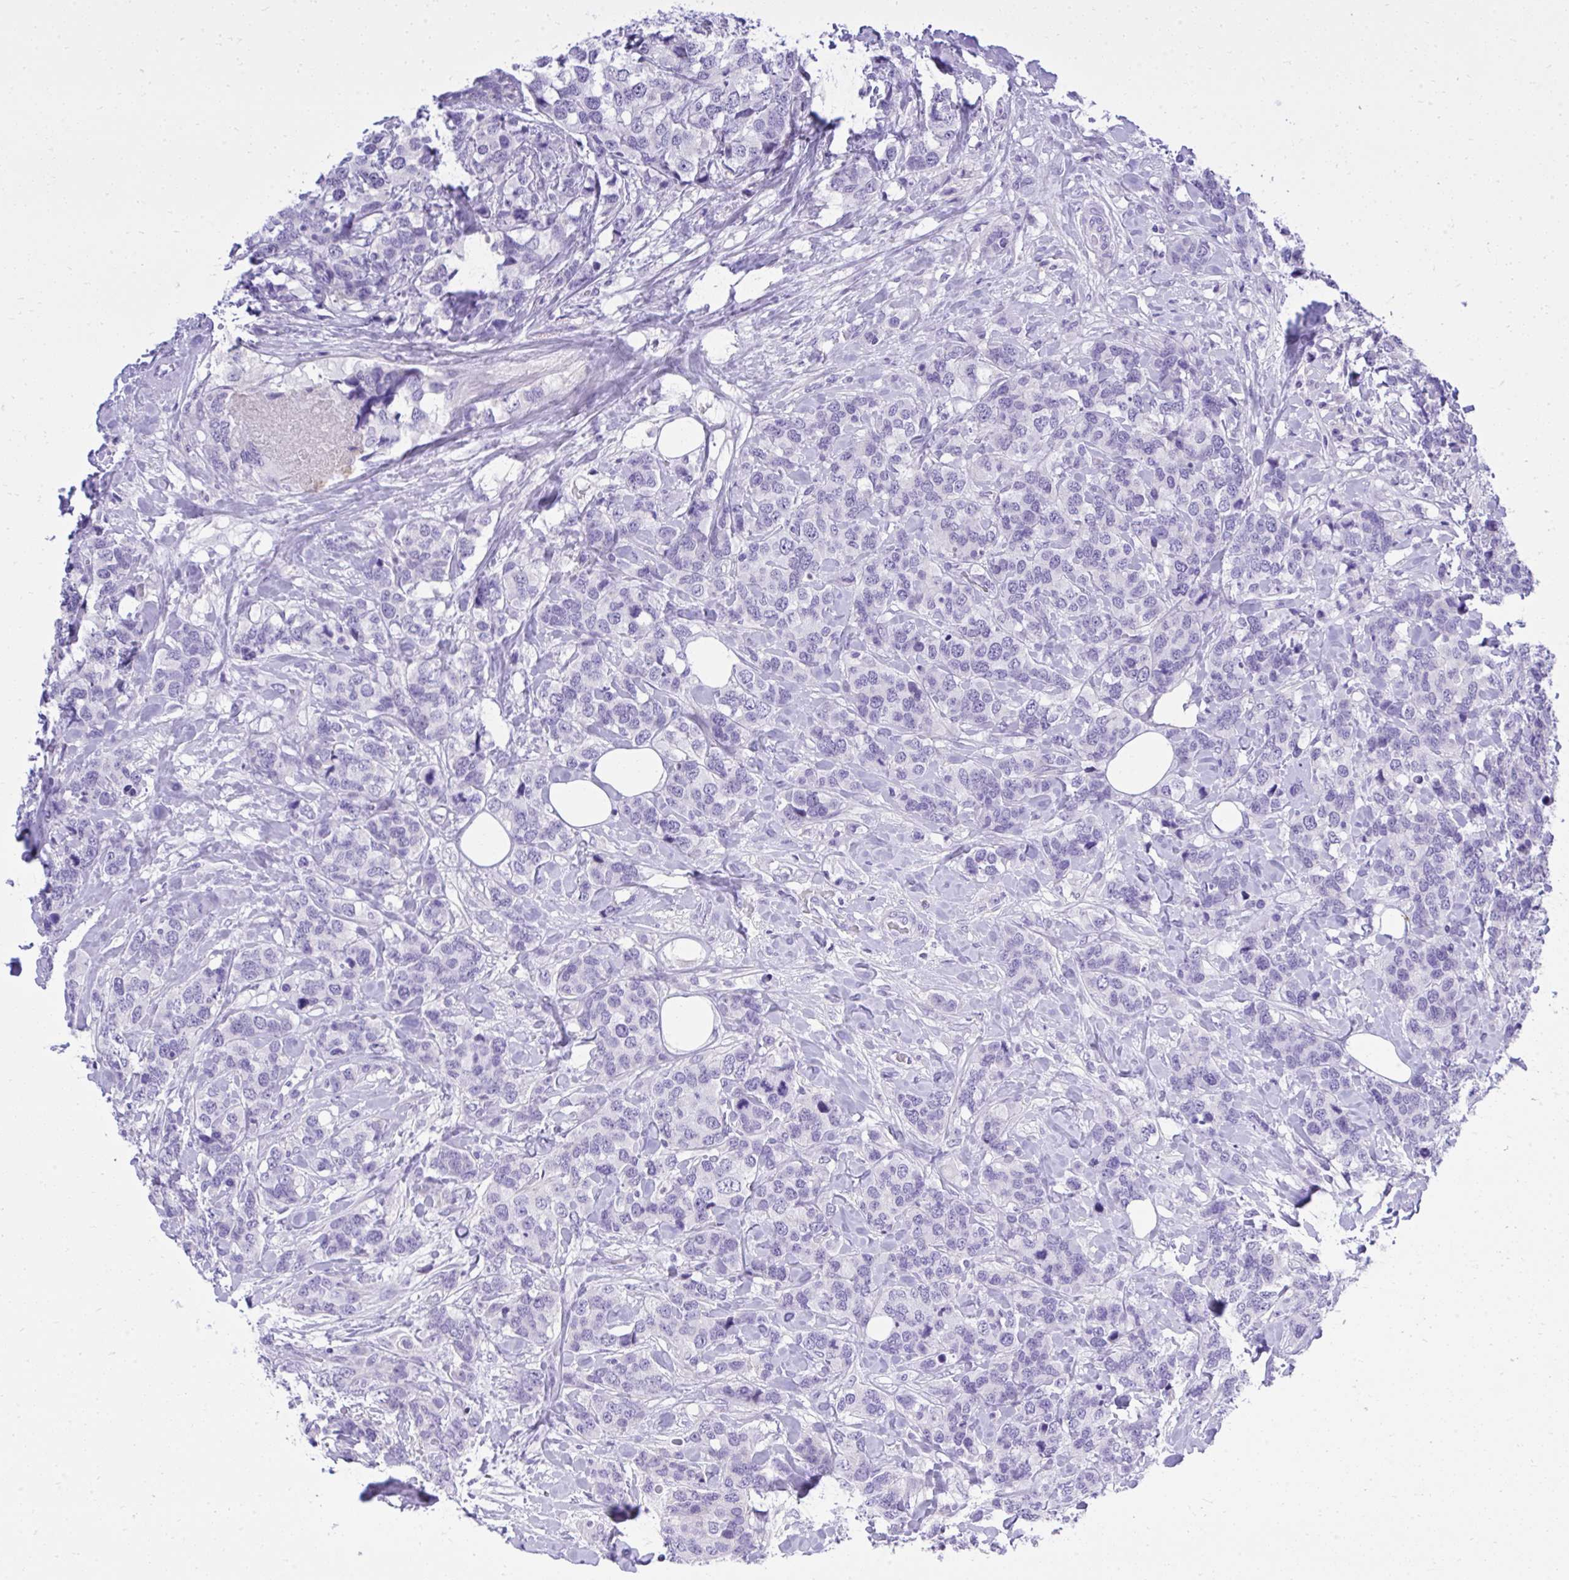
{"staining": {"intensity": "negative", "quantity": "none", "location": "none"}, "tissue": "breast cancer", "cell_type": "Tumor cells", "image_type": "cancer", "snomed": [{"axis": "morphology", "description": "Lobular carcinoma"}, {"axis": "topography", "description": "Breast"}], "caption": "DAB immunohistochemical staining of human breast lobular carcinoma displays no significant staining in tumor cells.", "gene": "ST6GALNAC3", "patient": {"sex": "female", "age": 59}}